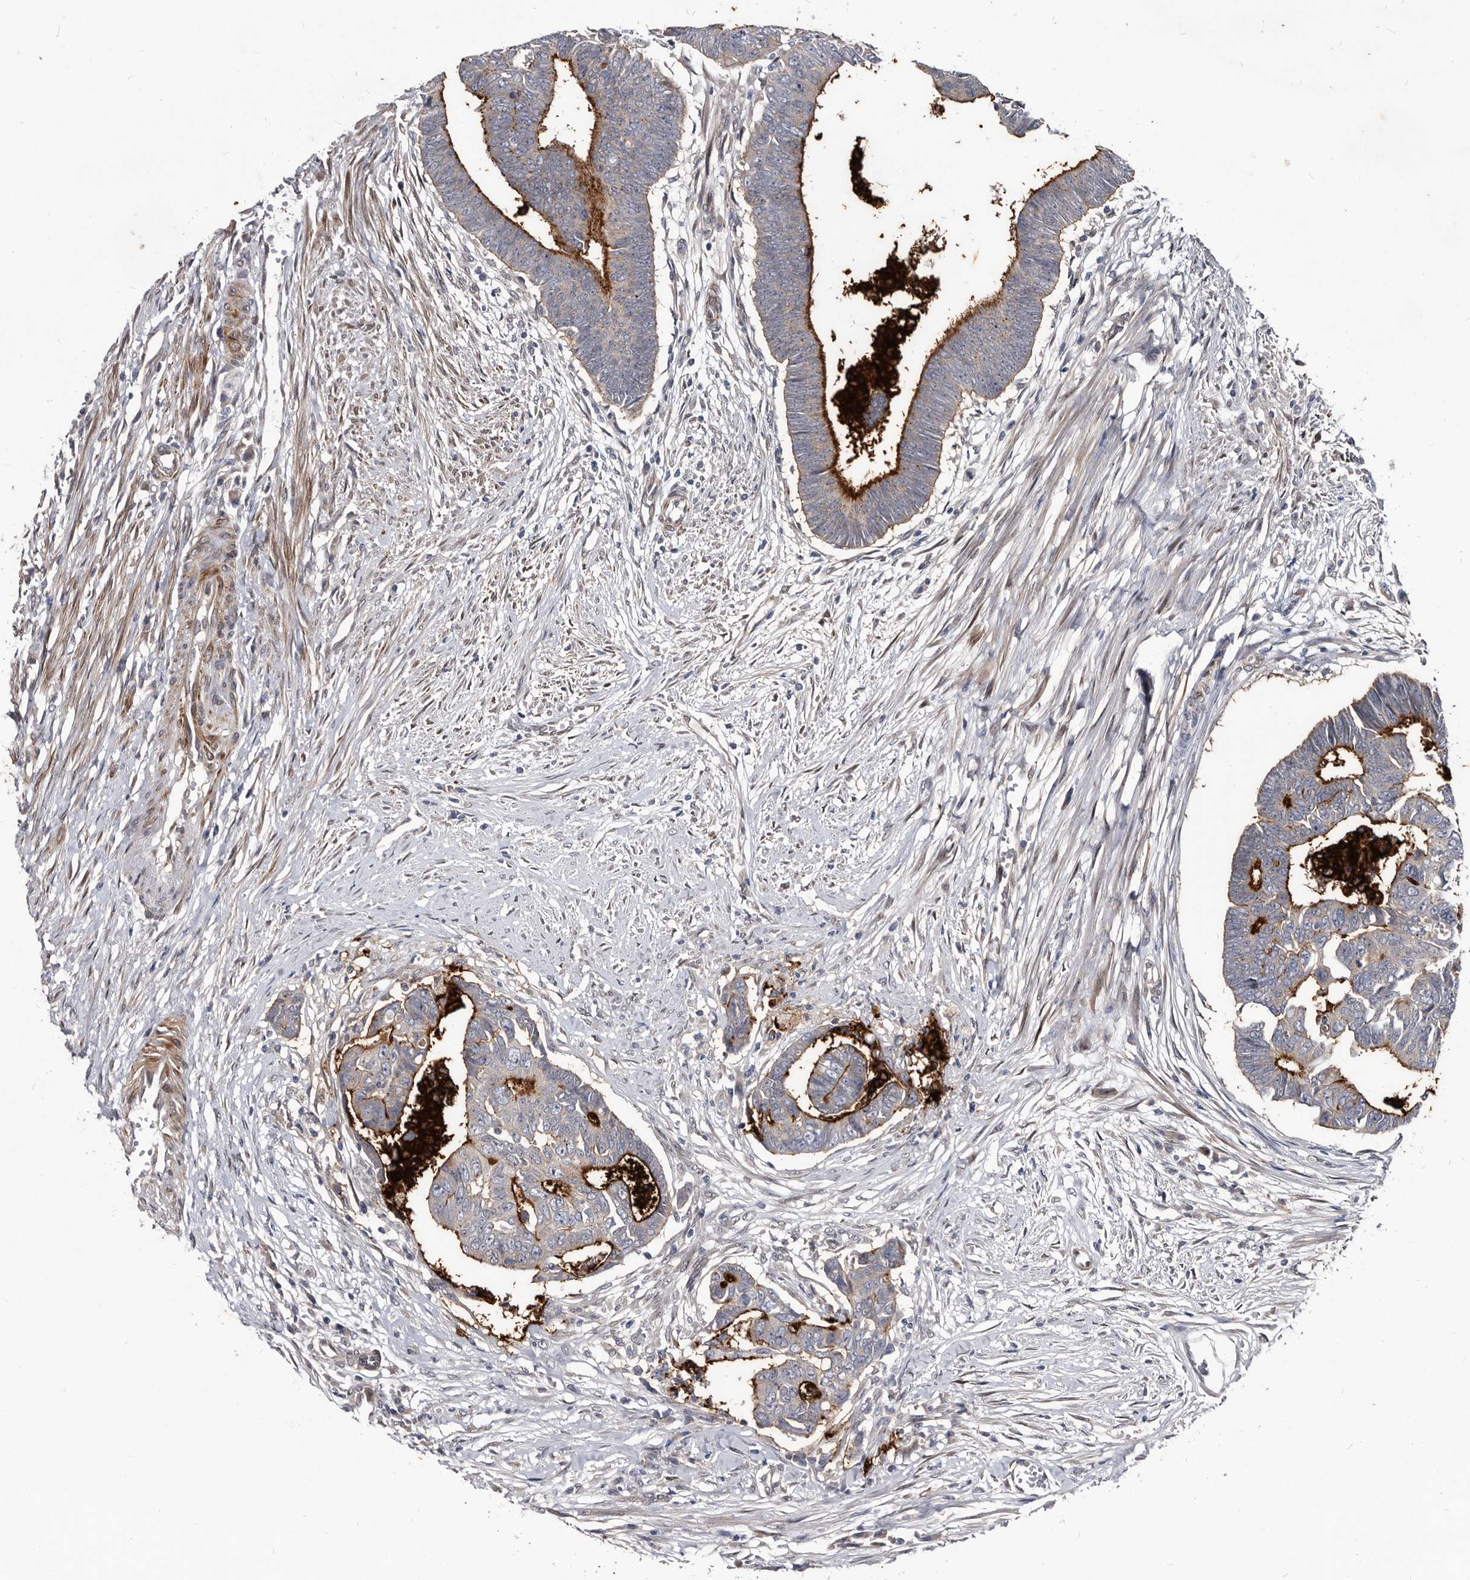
{"staining": {"intensity": "strong", "quantity": "<25%", "location": "cytoplasmic/membranous"}, "tissue": "colorectal cancer", "cell_type": "Tumor cells", "image_type": "cancer", "snomed": [{"axis": "morphology", "description": "Adenocarcinoma, NOS"}, {"axis": "topography", "description": "Rectum"}], "caption": "Protein staining by immunohistochemistry shows strong cytoplasmic/membranous staining in approximately <25% of tumor cells in adenocarcinoma (colorectal). The staining was performed using DAB, with brown indicating positive protein expression. Nuclei are stained blue with hematoxylin.", "gene": "PROM1", "patient": {"sex": "female", "age": 65}}